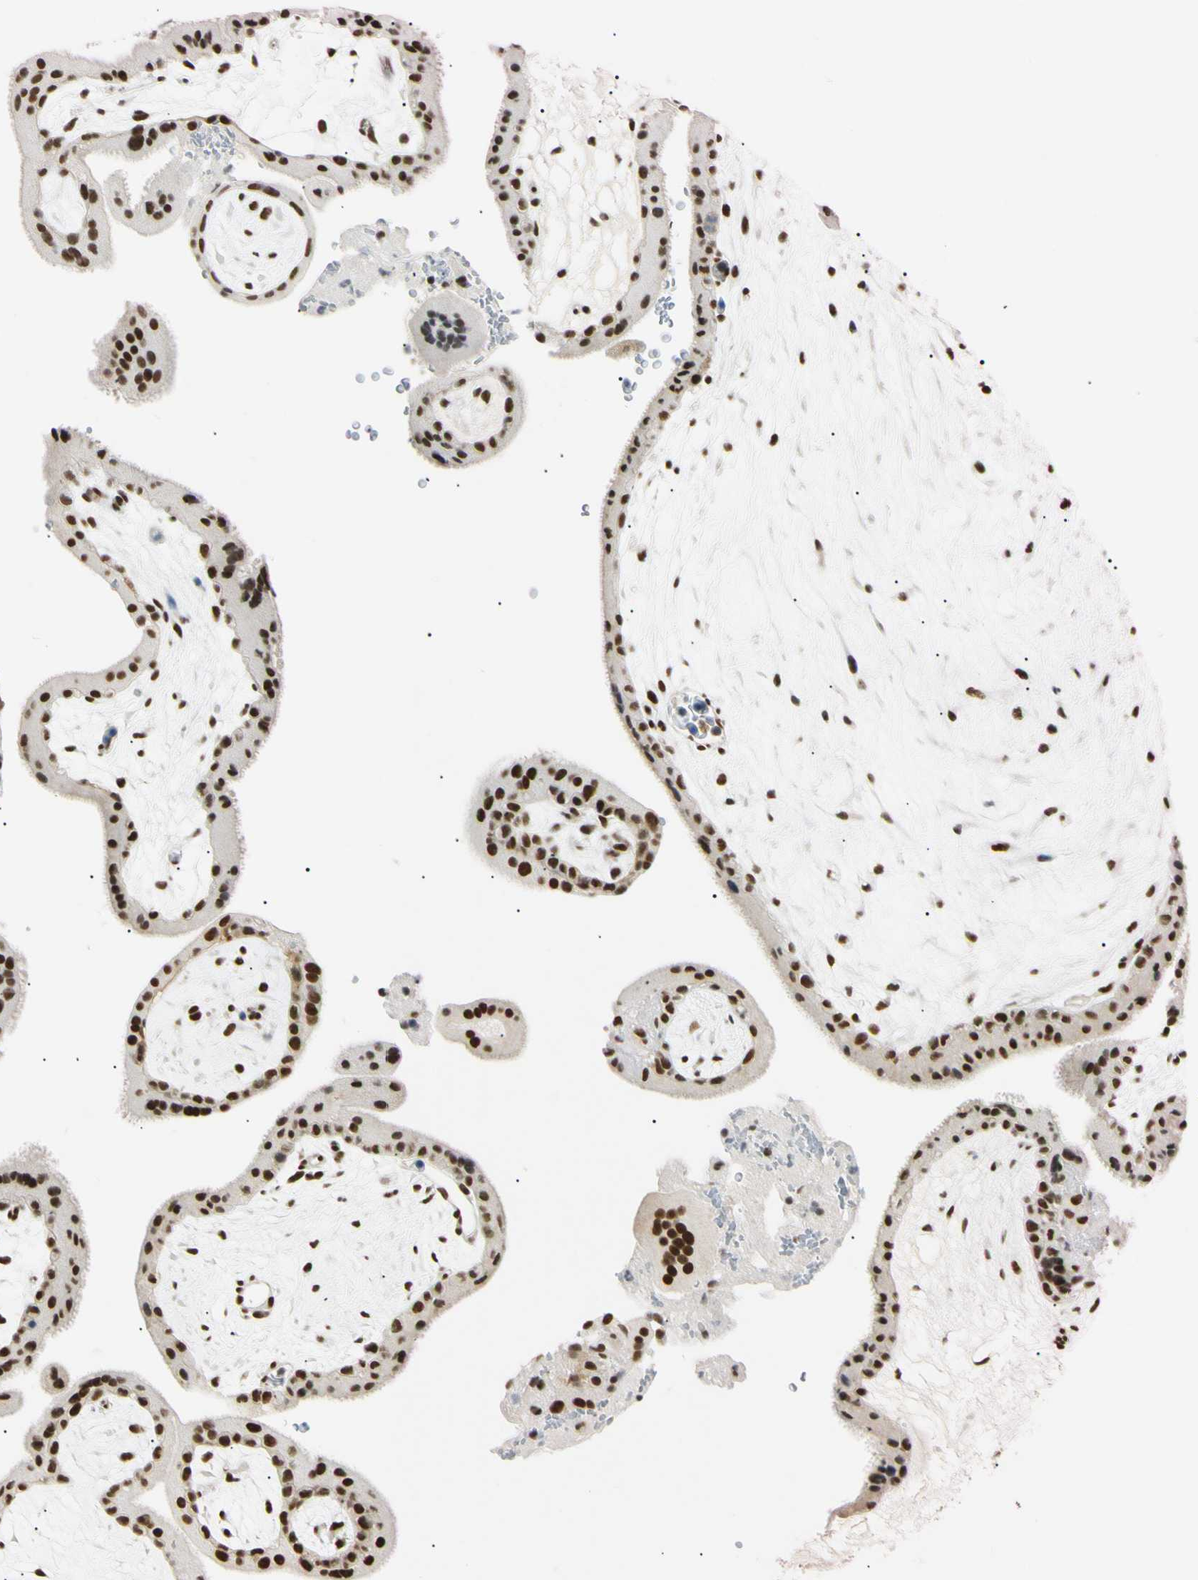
{"staining": {"intensity": "strong", "quantity": ">75%", "location": "nuclear"}, "tissue": "placenta", "cell_type": "Decidual cells", "image_type": "normal", "snomed": [{"axis": "morphology", "description": "Normal tissue, NOS"}, {"axis": "topography", "description": "Placenta"}], "caption": "Protein expression analysis of unremarkable placenta demonstrates strong nuclear positivity in approximately >75% of decidual cells. (Brightfield microscopy of DAB IHC at high magnification).", "gene": "ZNF134", "patient": {"sex": "female", "age": 19}}